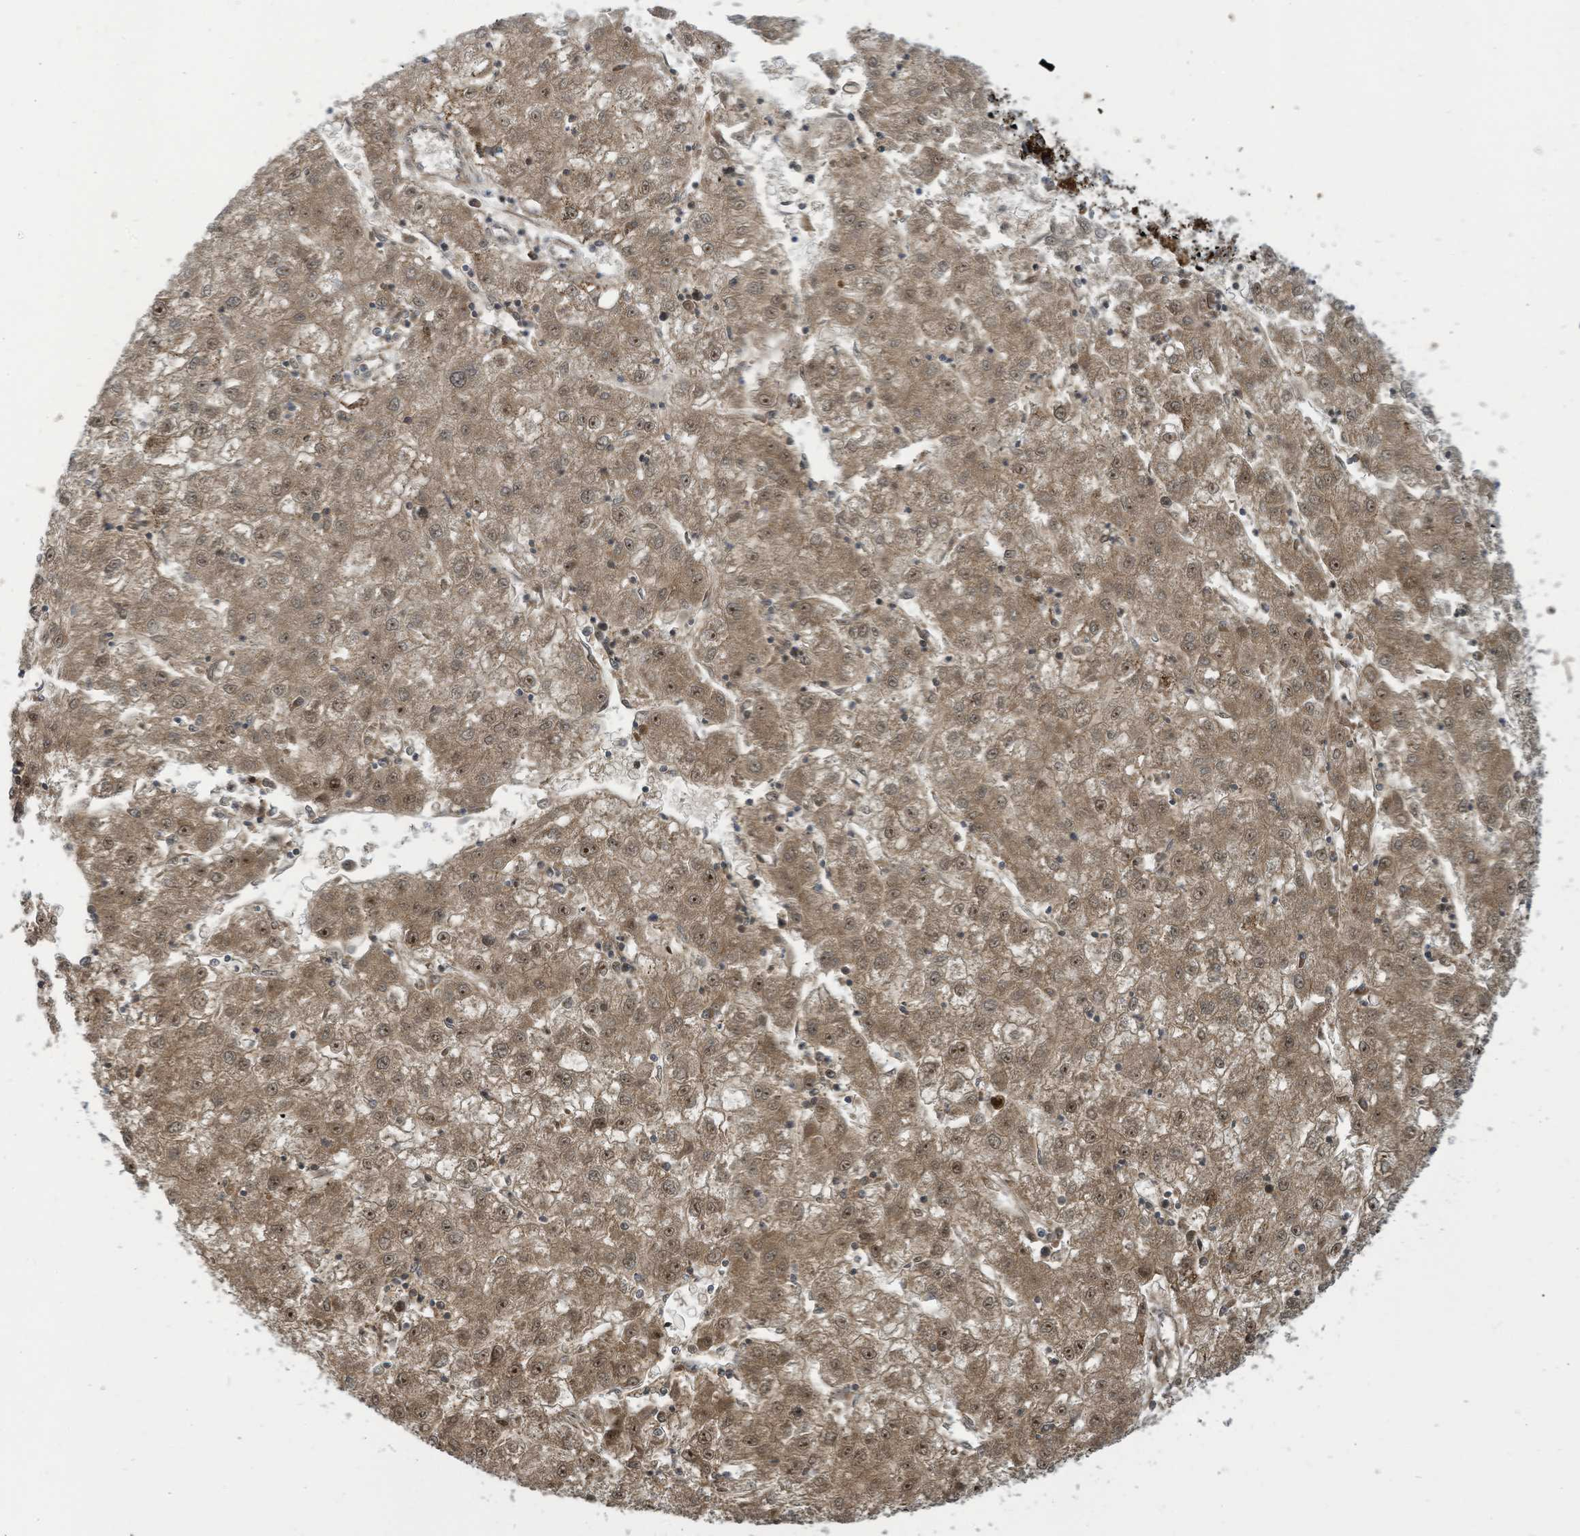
{"staining": {"intensity": "moderate", "quantity": ">75%", "location": "cytoplasmic/membranous,nuclear"}, "tissue": "liver cancer", "cell_type": "Tumor cells", "image_type": "cancer", "snomed": [{"axis": "morphology", "description": "Carcinoma, Hepatocellular, NOS"}, {"axis": "topography", "description": "Liver"}], "caption": "DAB (3,3'-diaminobenzidine) immunohistochemical staining of human liver hepatocellular carcinoma exhibits moderate cytoplasmic/membranous and nuclear protein positivity in about >75% of tumor cells.", "gene": "COX10", "patient": {"sex": "male", "age": 72}}